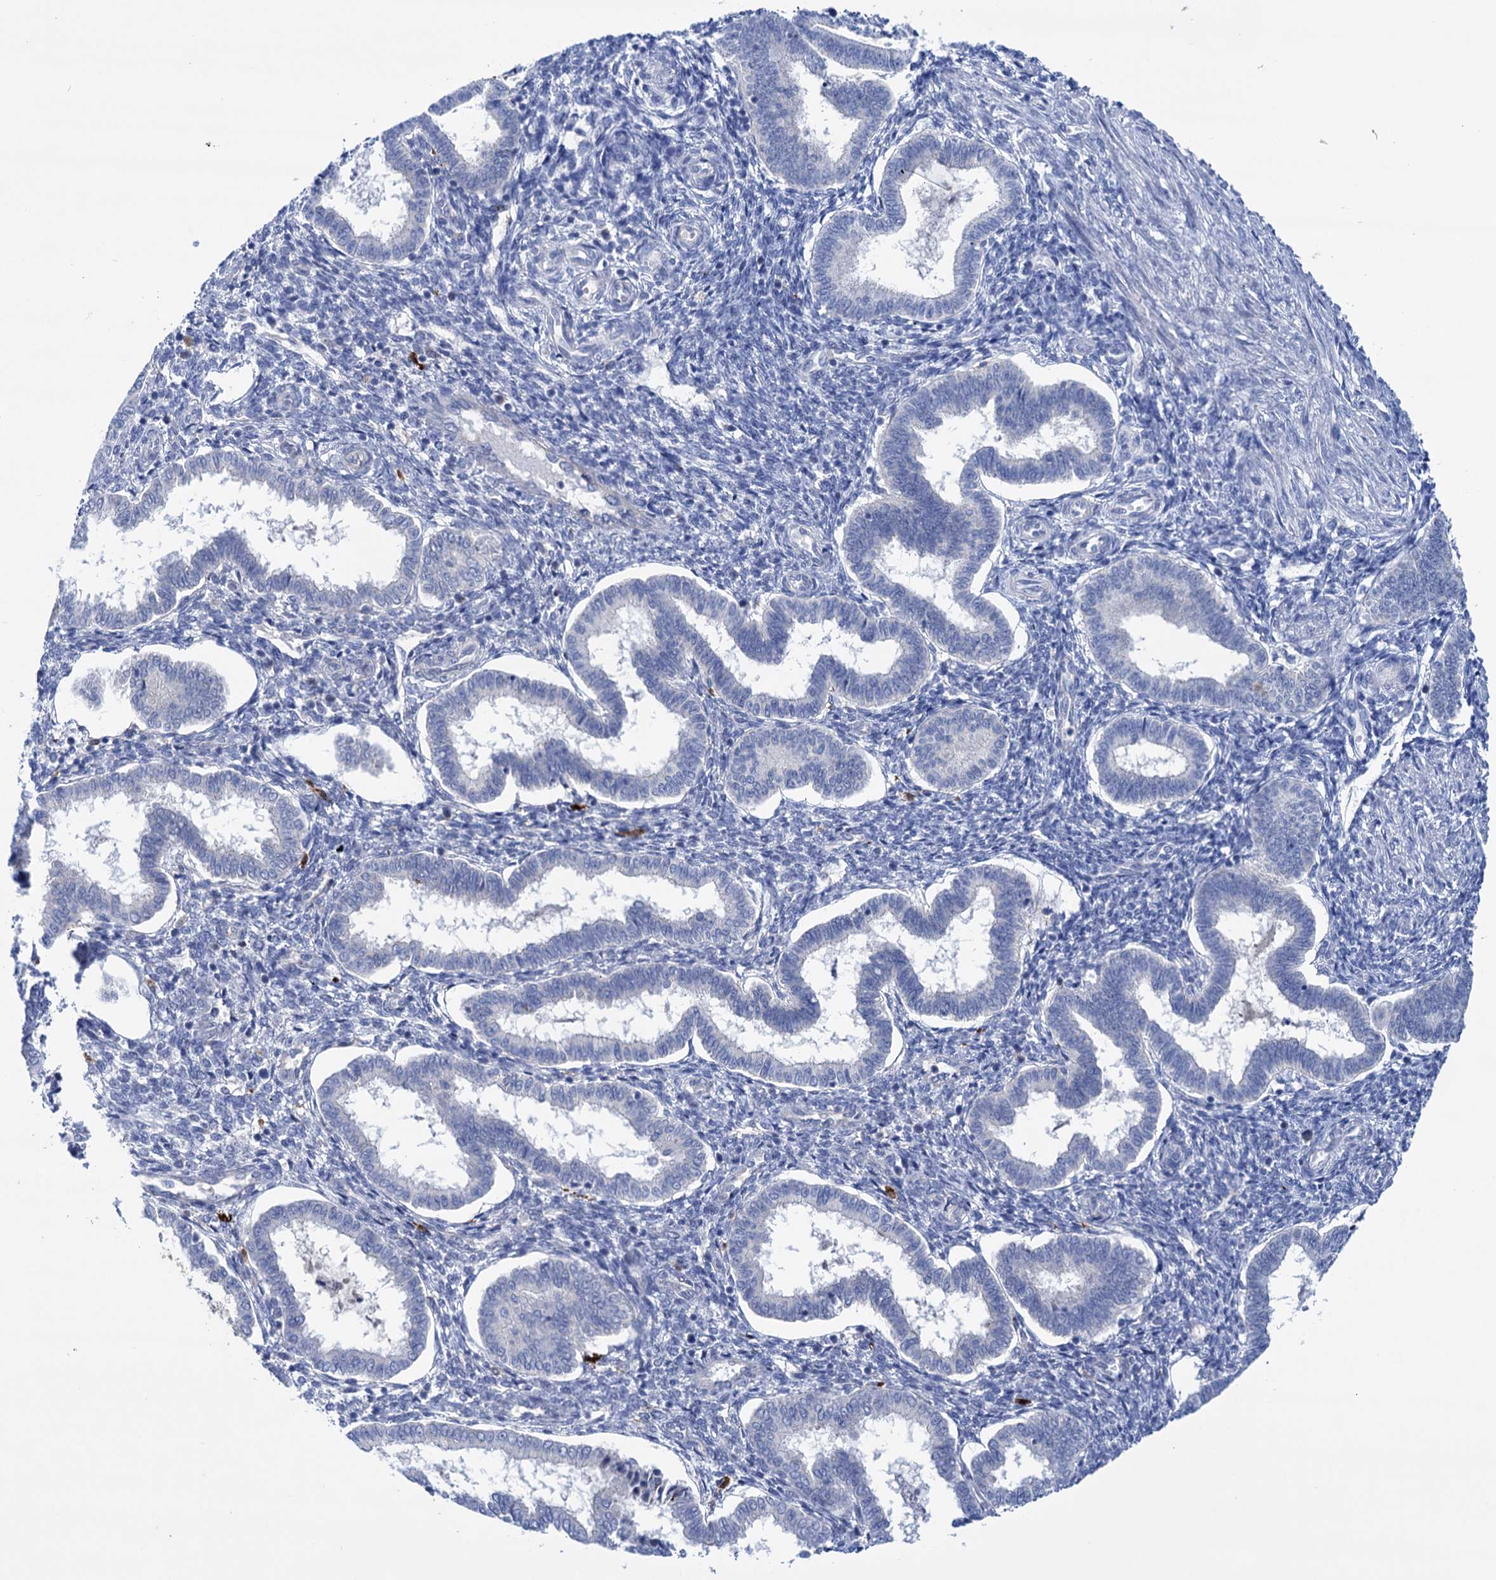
{"staining": {"intensity": "negative", "quantity": "none", "location": "none"}, "tissue": "endometrium", "cell_type": "Cells in endometrial stroma", "image_type": "normal", "snomed": [{"axis": "morphology", "description": "Normal tissue, NOS"}, {"axis": "topography", "description": "Endometrium"}], "caption": "IHC image of unremarkable endometrium: human endometrium stained with DAB demonstrates no significant protein positivity in cells in endometrial stroma. (DAB immunohistochemistry with hematoxylin counter stain).", "gene": "ZNRD2", "patient": {"sex": "female", "age": 24}}